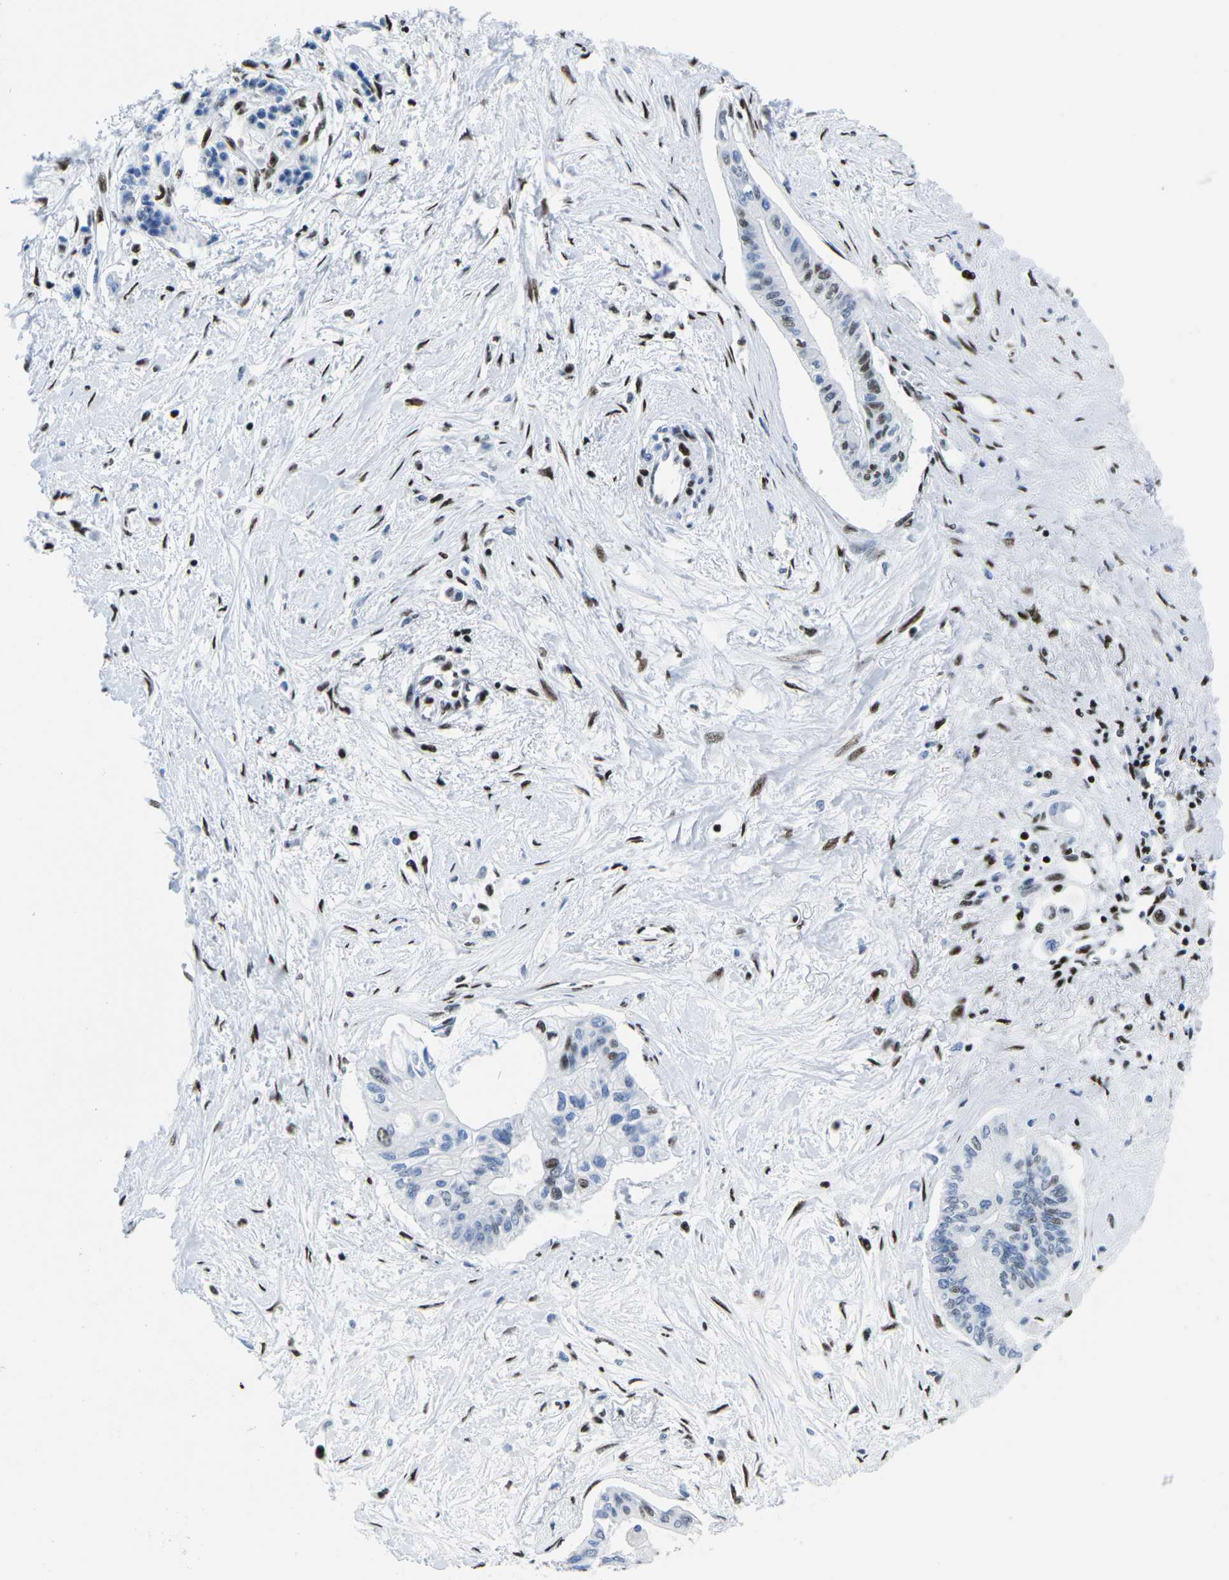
{"staining": {"intensity": "moderate", "quantity": "<25%", "location": "nuclear"}, "tissue": "pancreatic cancer", "cell_type": "Tumor cells", "image_type": "cancer", "snomed": [{"axis": "morphology", "description": "Adenocarcinoma, NOS"}, {"axis": "topography", "description": "Pancreas"}], "caption": "Pancreatic adenocarcinoma stained with a brown dye displays moderate nuclear positive expression in approximately <25% of tumor cells.", "gene": "ATF1", "patient": {"sex": "female", "age": 77}}